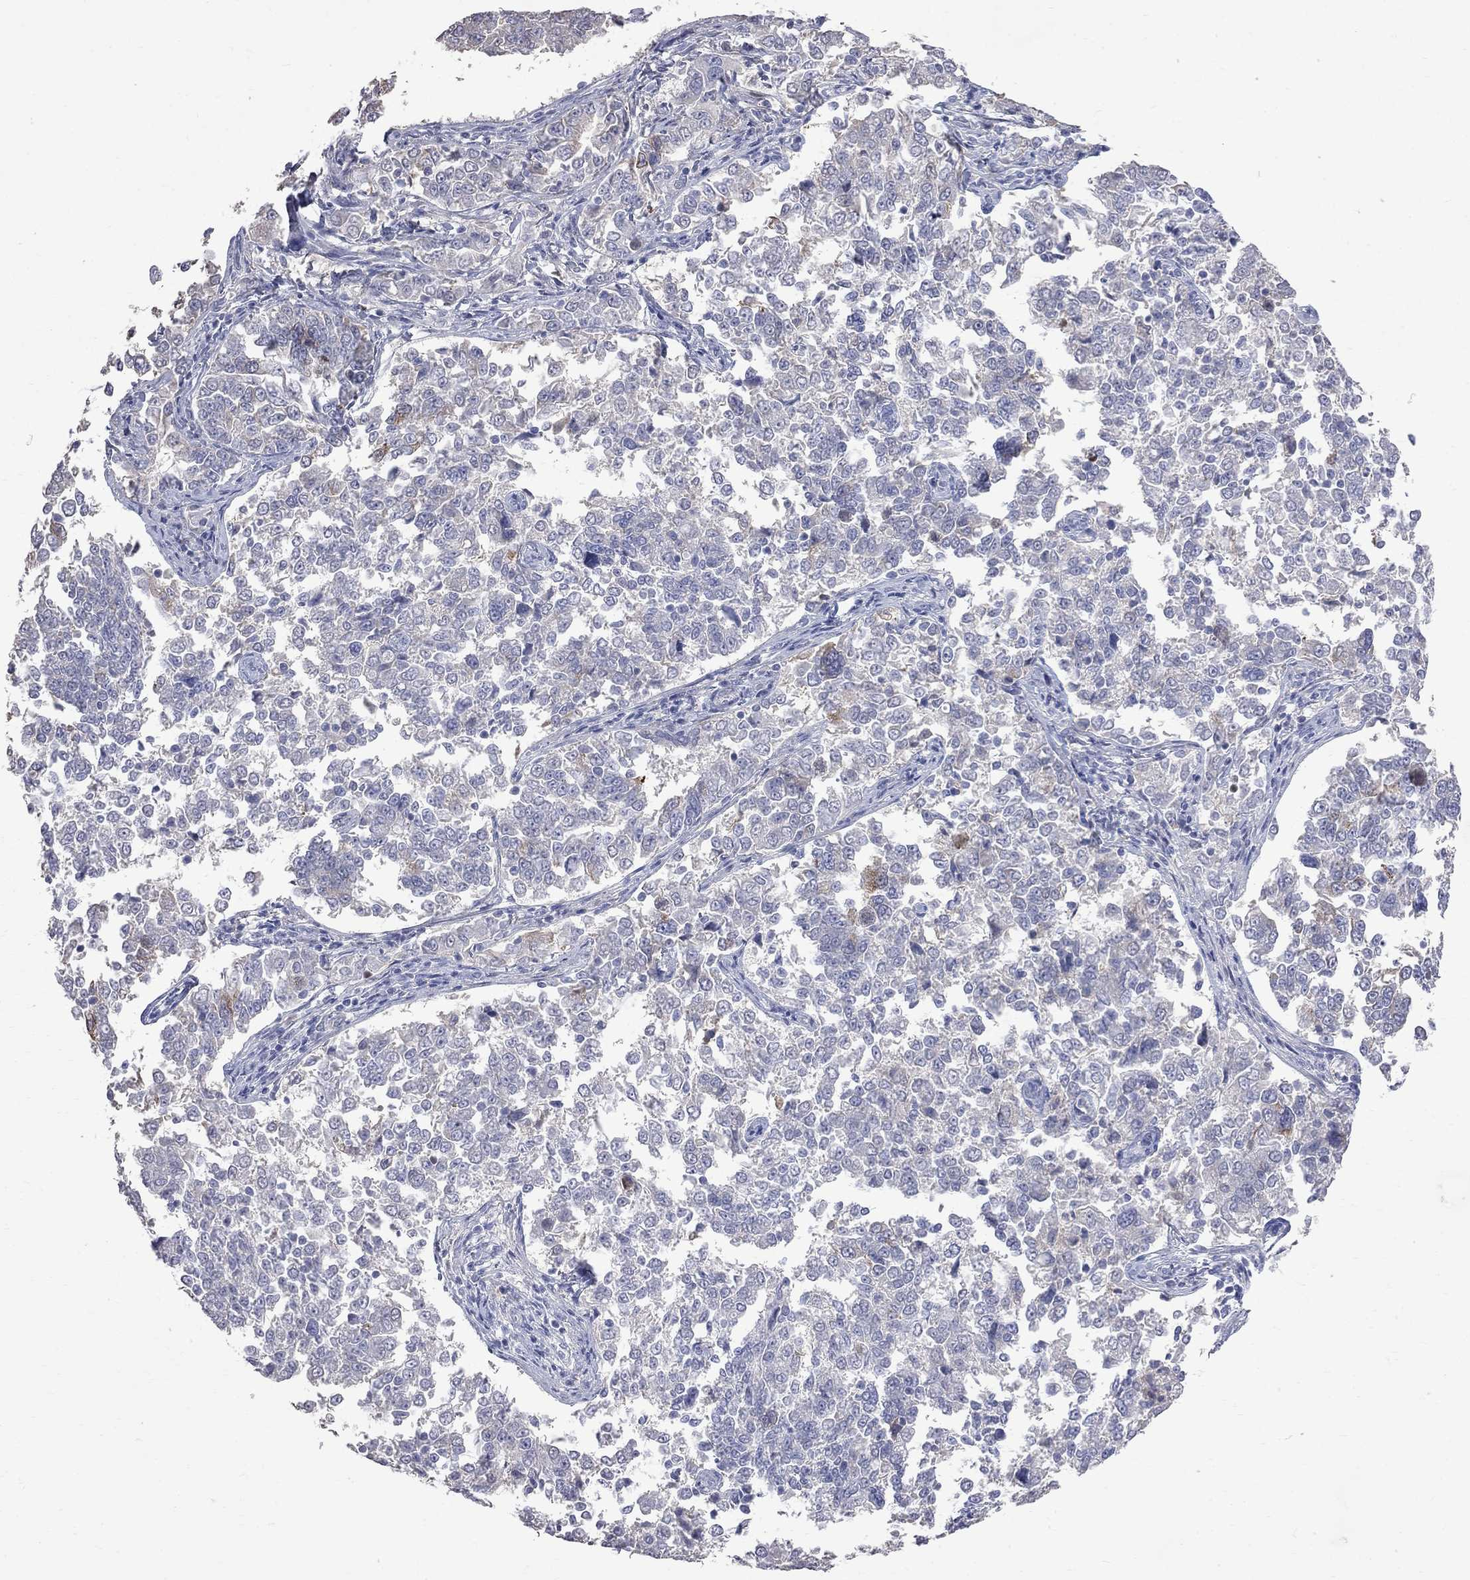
{"staining": {"intensity": "negative", "quantity": "none", "location": "none"}, "tissue": "endometrial cancer", "cell_type": "Tumor cells", "image_type": "cancer", "snomed": [{"axis": "morphology", "description": "Adenocarcinoma, NOS"}, {"axis": "topography", "description": "Endometrium"}], "caption": "IHC photomicrograph of endometrial cancer stained for a protein (brown), which reveals no expression in tumor cells.", "gene": "CKAP2", "patient": {"sex": "female", "age": 43}}